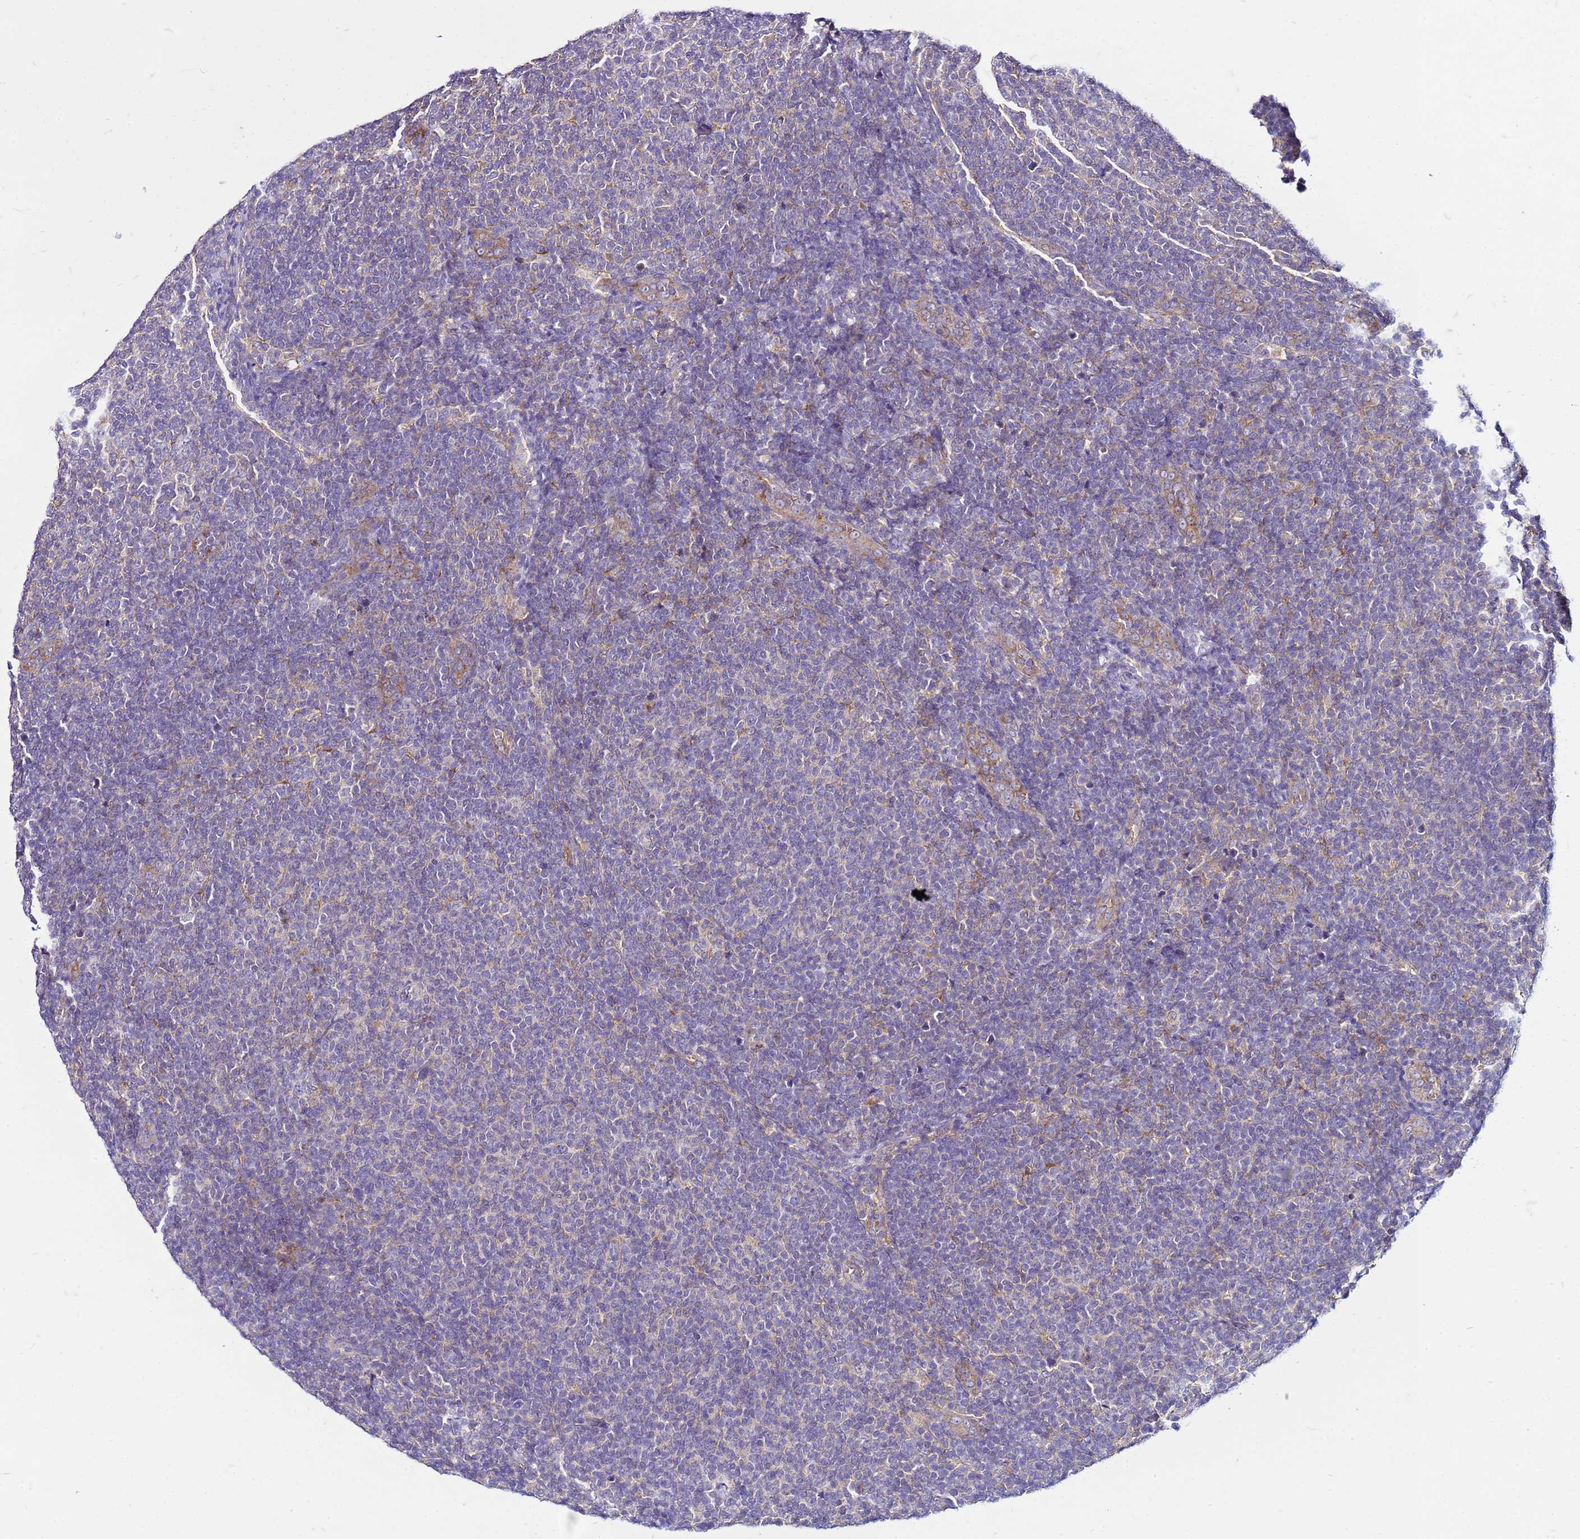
{"staining": {"intensity": "negative", "quantity": "none", "location": "none"}, "tissue": "lymphoma", "cell_type": "Tumor cells", "image_type": "cancer", "snomed": [{"axis": "morphology", "description": "Malignant lymphoma, non-Hodgkin's type, Low grade"}, {"axis": "topography", "description": "Lymph node"}], "caption": "This micrograph is of lymphoma stained with immunohistochemistry to label a protein in brown with the nuclei are counter-stained blue. There is no staining in tumor cells.", "gene": "PKD1", "patient": {"sex": "male", "age": 66}}